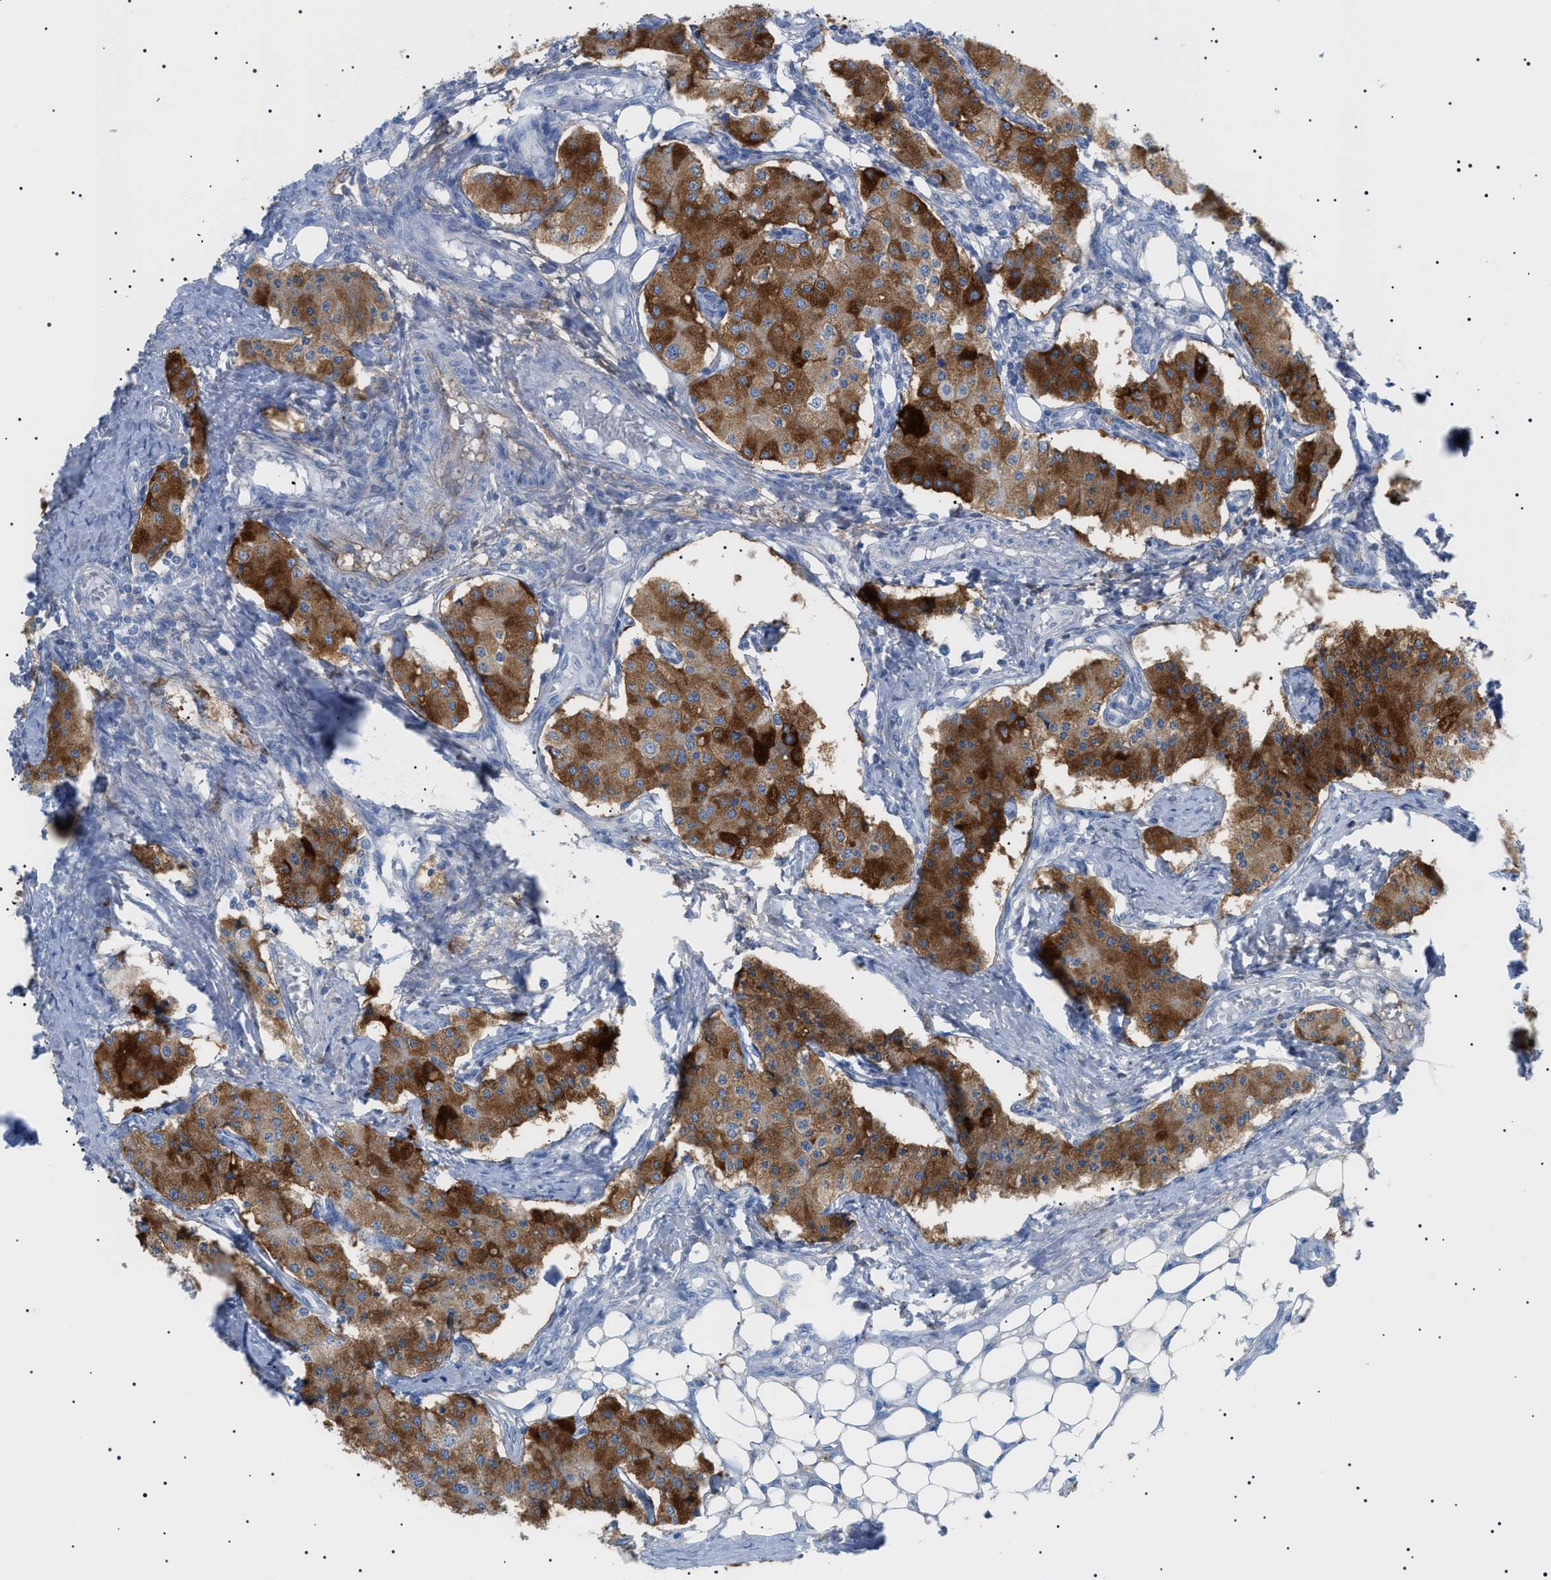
{"staining": {"intensity": "moderate", "quantity": ">75%", "location": "cytoplasmic/membranous"}, "tissue": "carcinoid", "cell_type": "Tumor cells", "image_type": "cancer", "snomed": [{"axis": "morphology", "description": "Carcinoid, malignant, NOS"}, {"axis": "topography", "description": "Colon"}], "caption": "This is a micrograph of IHC staining of carcinoid, which shows moderate expression in the cytoplasmic/membranous of tumor cells.", "gene": "LPA", "patient": {"sex": "female", "age": 52}}